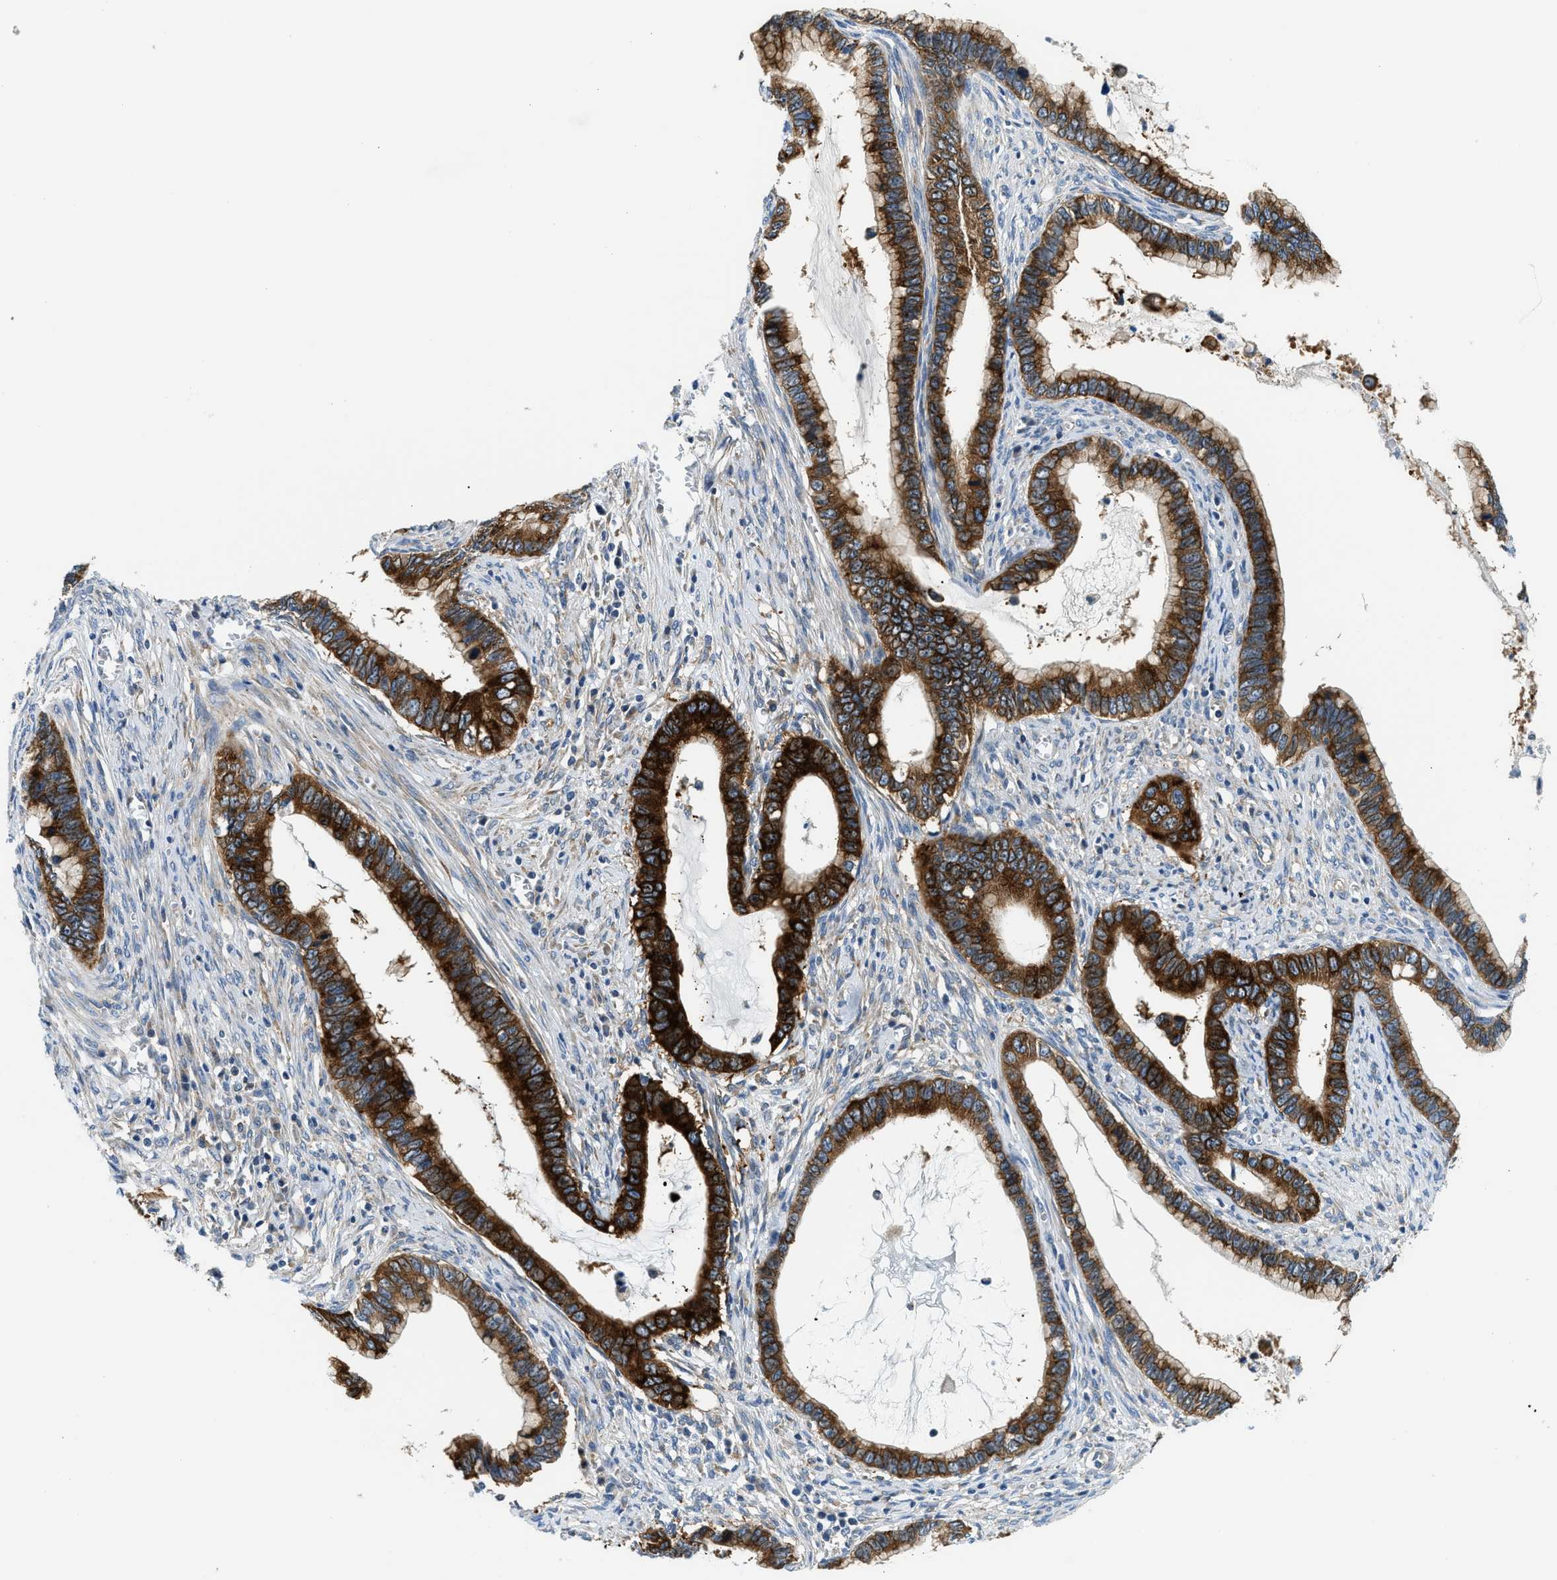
{"staining": {"intensity": "strong", "quantity": ">75%", "location": "cytoplasmic/membranous"}, "tissue": "cervical cancer", "cell_type": "Tumor cells", "image_type": "cancer", "snomed": [{"axis": "morphology", "description": "Adenocarcinoma, NOS"}, {"axis": "topography", "description": "Cervix"}], "caption": "Cervical adenocarcinoma was stained to show a protein in brown. There is high levels of strong cytoplasmic/membranous staining in approximately >75% of tumor cells. (DAB (3,3'-diaminobenzidine) IHC with brightfield microscopy, high magnification).", "gene": "LPIN2", "patient": {"sex": "female", "age": 44}}